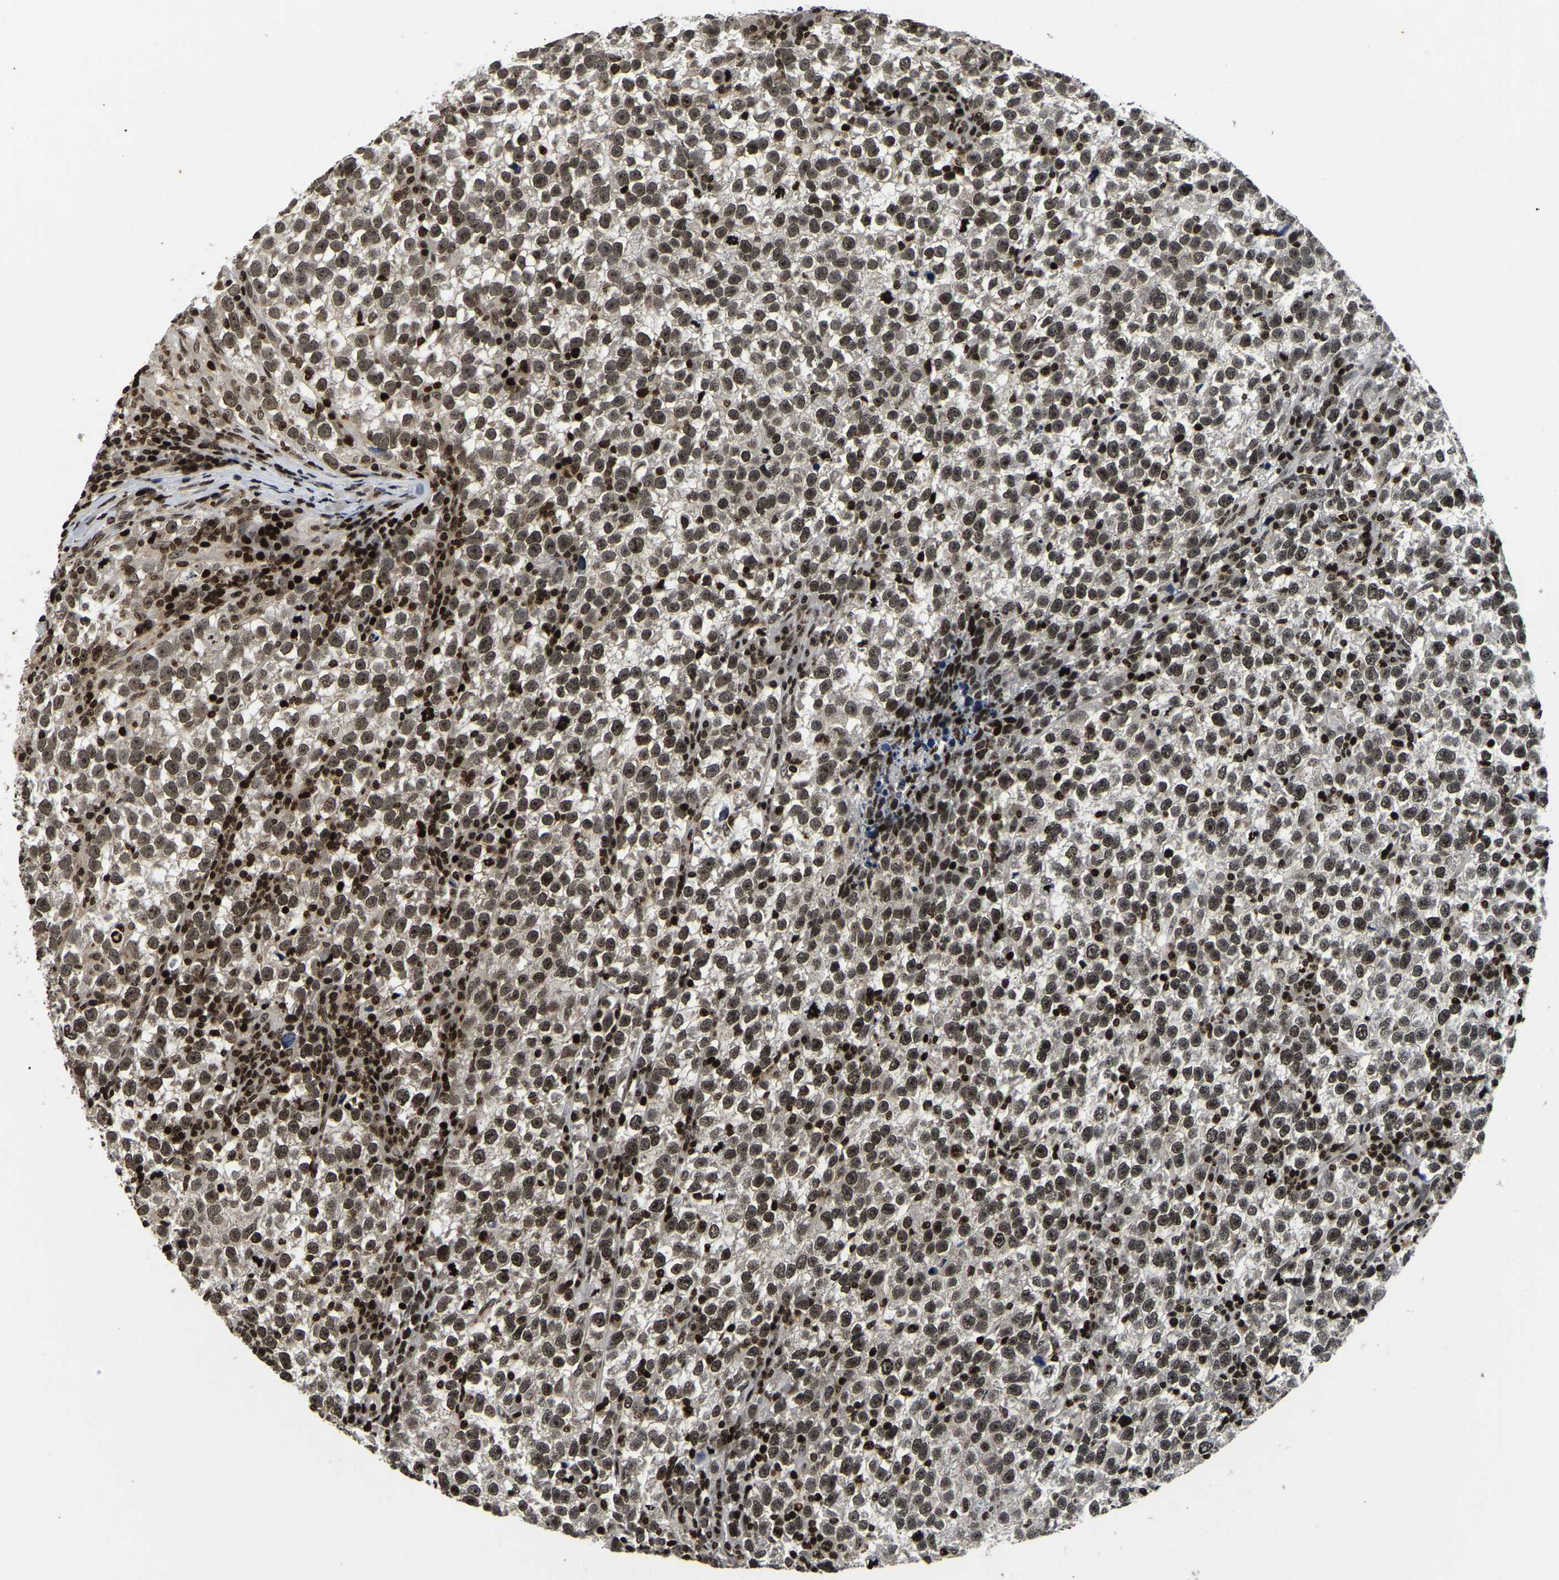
{"staining": {"intensity": "moderate", "quantity": ">75%", "location": "nuclear"}, "tissue": "testis cancer", "cell_type": "Tumor cells", "image_type": "cancer", "snomed": [{"axis": "morphology", "description": "Normal tissue, NOS"}, {"axis": "morphology", "description": "Seminoma, NOS"}, {"axis": "topography", "description": "Testis"}], "caption": "Testis cancer (seminoma) was stained to show a protein in brown. There is medium levels of moderate nuclear positivity in about >75% of tumor cells. Using DAB (brown) and hematoxylin (blue) stains, captured at high magnification using brightfield microscopy.", "gene": "LRRC61", "patient": {"sex": "male", "age": 43}}